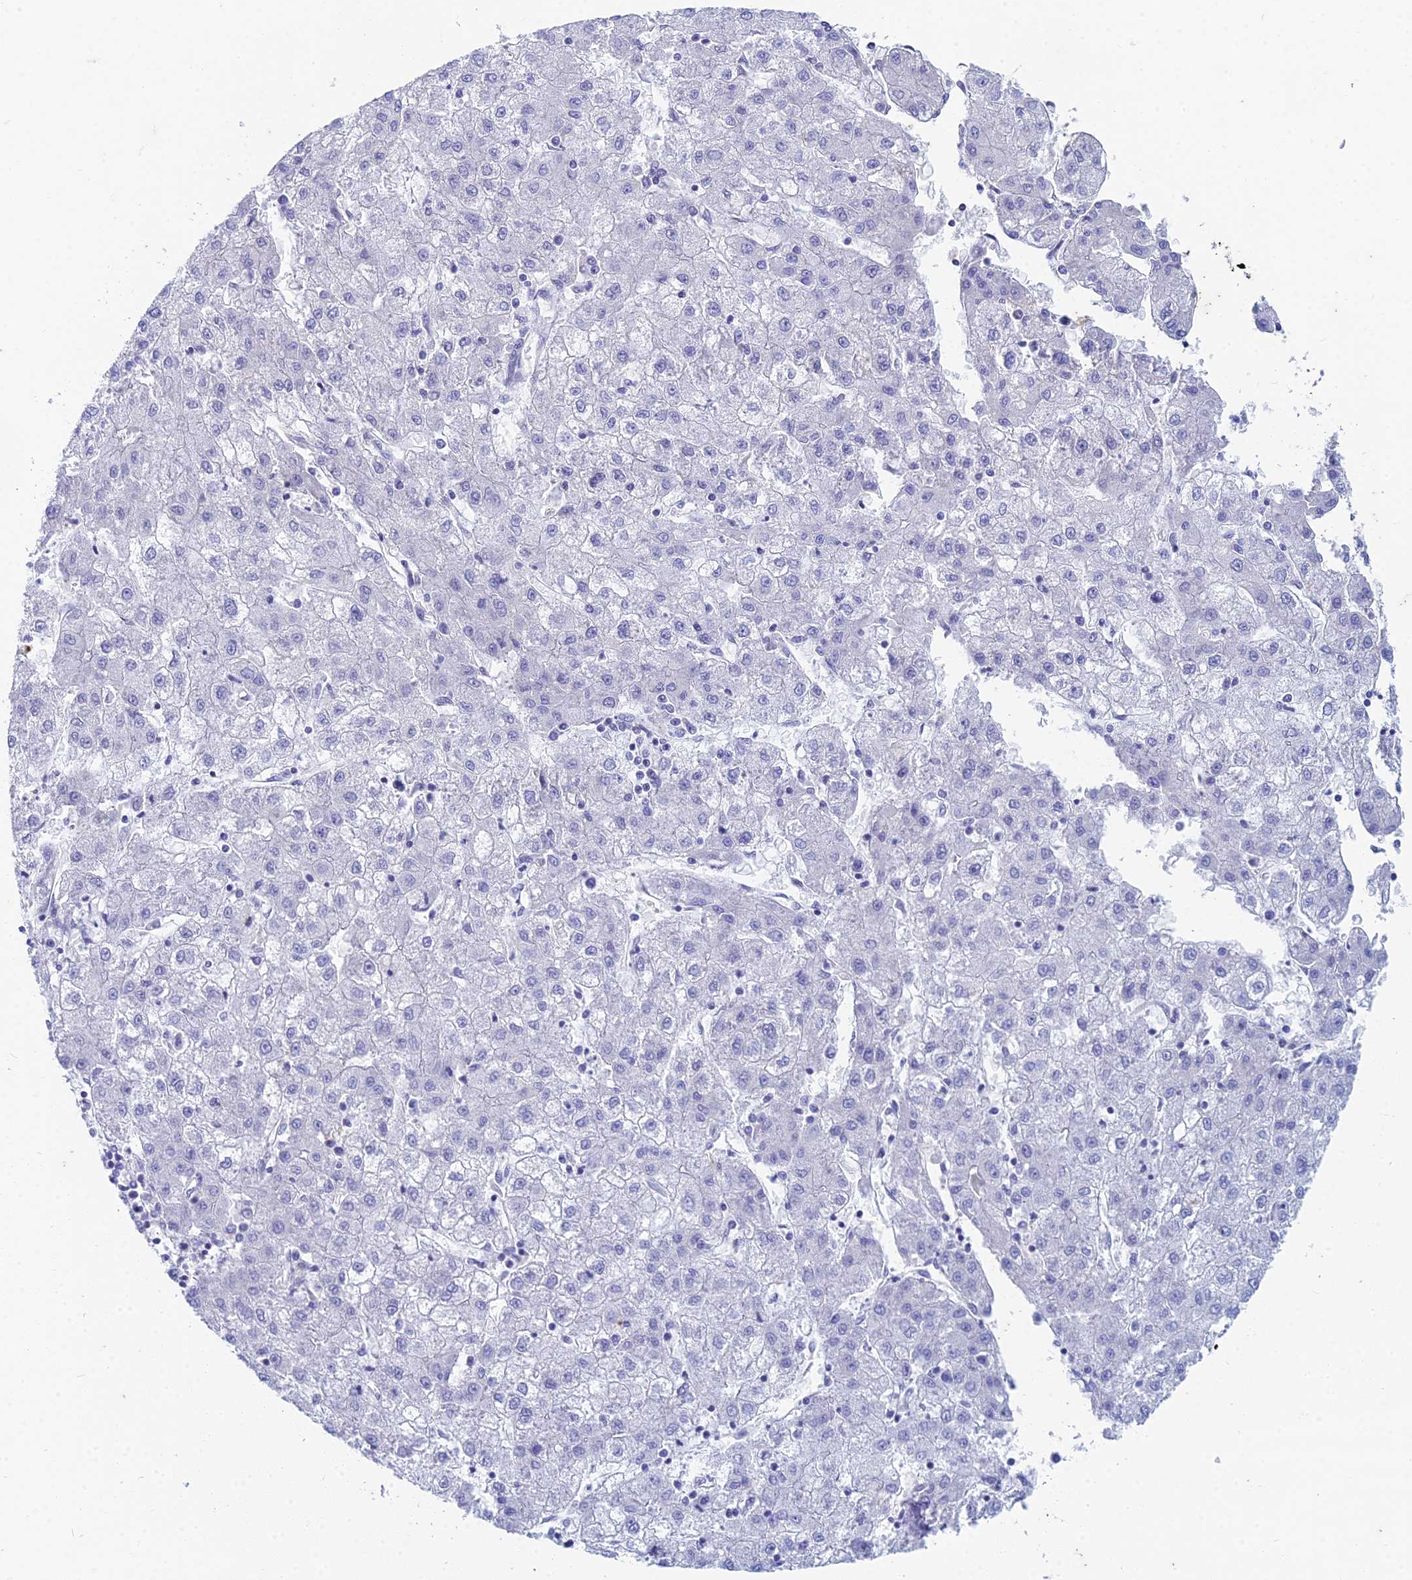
{"staining": {"intensity": "negative", "quantity": "none", "location": "none"}, "tissue": "liver cancer", "cell_type": "Tumor cells", "image_type": "cancer", "snomed": [{"axis": "morphology", "description": "Carcinoma, Hepatocellular, NOS"}, {"axis": "topography", "description": "Liver"}], "caption": "An IHC photomicrograph of hepatocellular carcinoma (liver) is shown. There is no staining in tumor cells of hepatocellular carcinoma (liver). Brightfield microscopy of immunohistochemistry (IHC) stained with DAB (3,3'-diaminobenzidine) (brown) and hematoxylin (blue), captured at high magnification.", "gene": "EEF2KMT", "patient": {"sex": "male", "age": 72}}